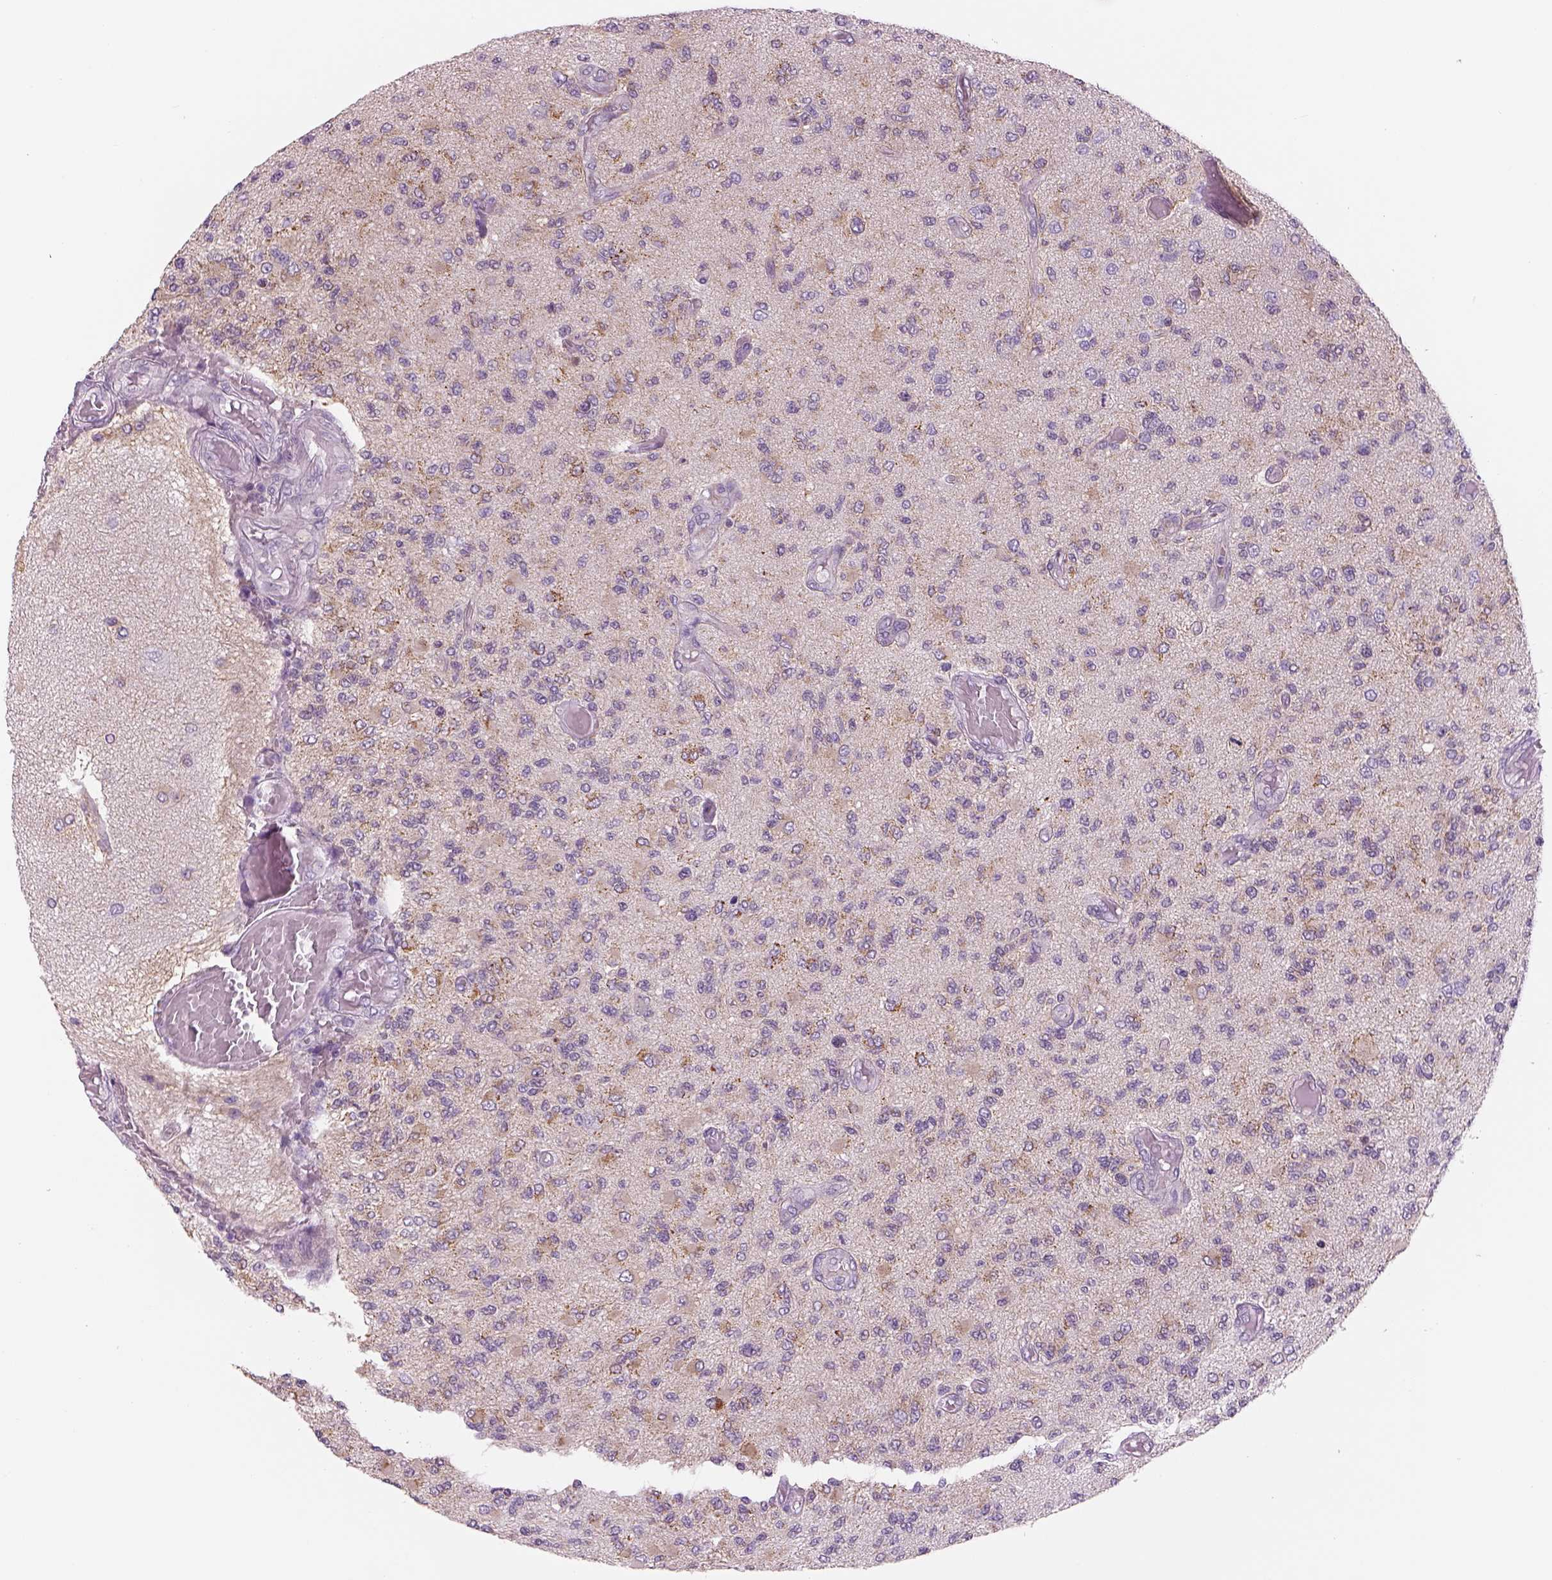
{"staining": {"intensity": "negative", "quantity": "none", "location": "none"}, "tissue": "glioma", "cell_type": "Tumor cells", "image_type": "cancer", "snomed": [{"axis": "morphology", "description": "Glioma, malignant, High grade"}, {"axis": "topography", "description": "Brain"}], "caption": "The histopathology image demonstrates no significant staining in tumor cells of glioma. Nuclei are stained in blue.", "gene": "KCNMB4", "patient": {"sex": "female", "age": 63}}